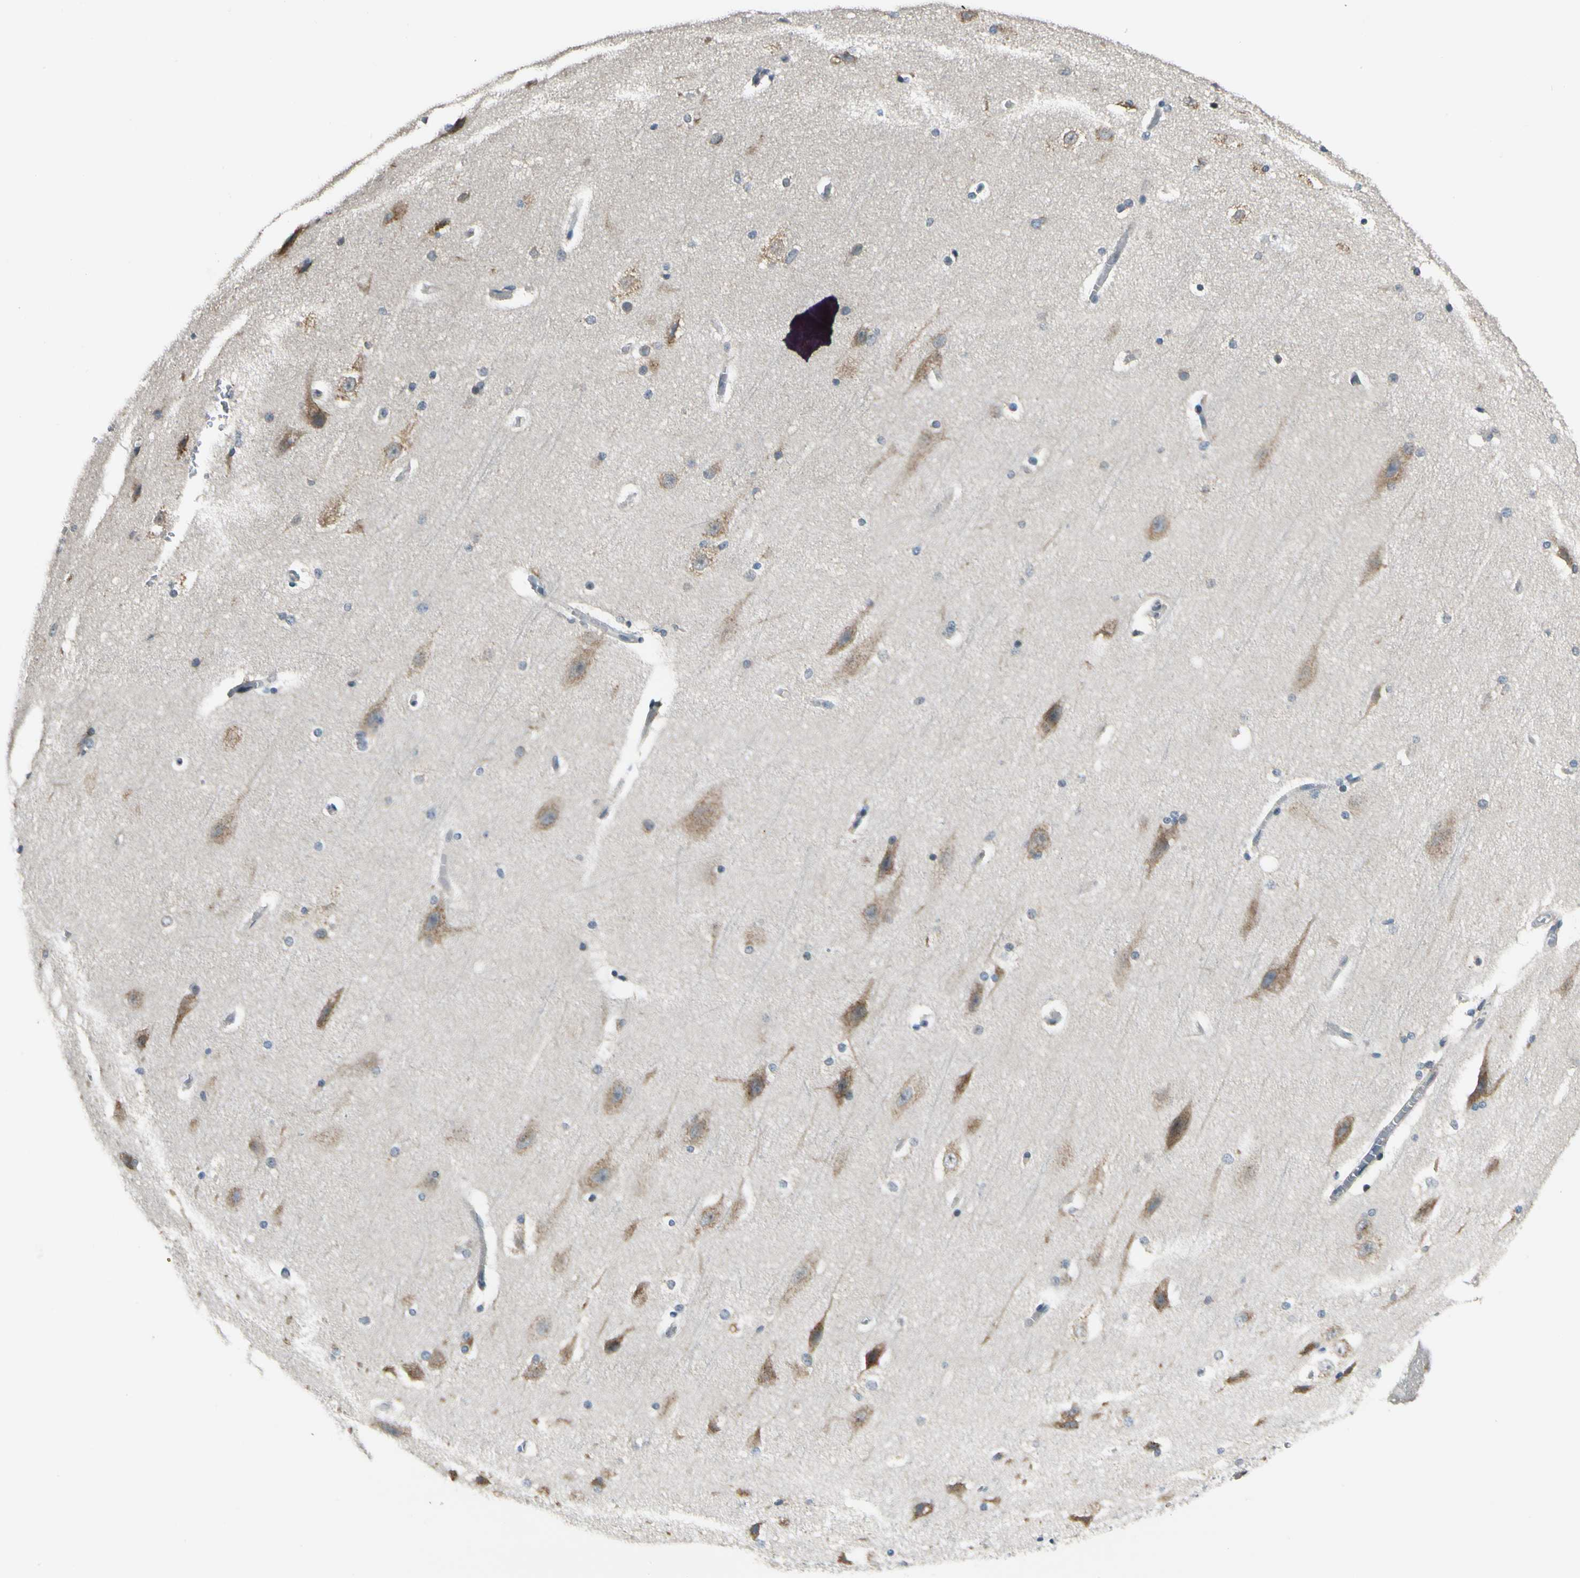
{"staining": {"intensity": "negative", "quantity": "none", "location": "none"}, "tissue": "cerebral cortex", "cell_type": "Endothelial cells", "image_type": "normal", "snomed": [{"axis": "morphology", "description": "Normal tissue, NOS"}, {"axis": "topography", "description": "Cerebral cortex"}, {"axis": "topography", "description": "Hippocampus"}], "caption": "IHC of unremarkable human cerebral cortex exhibits no expression in endothelial cells.", "gene": "BNIP1", "patient": {"sex": "female", "age": 19}}